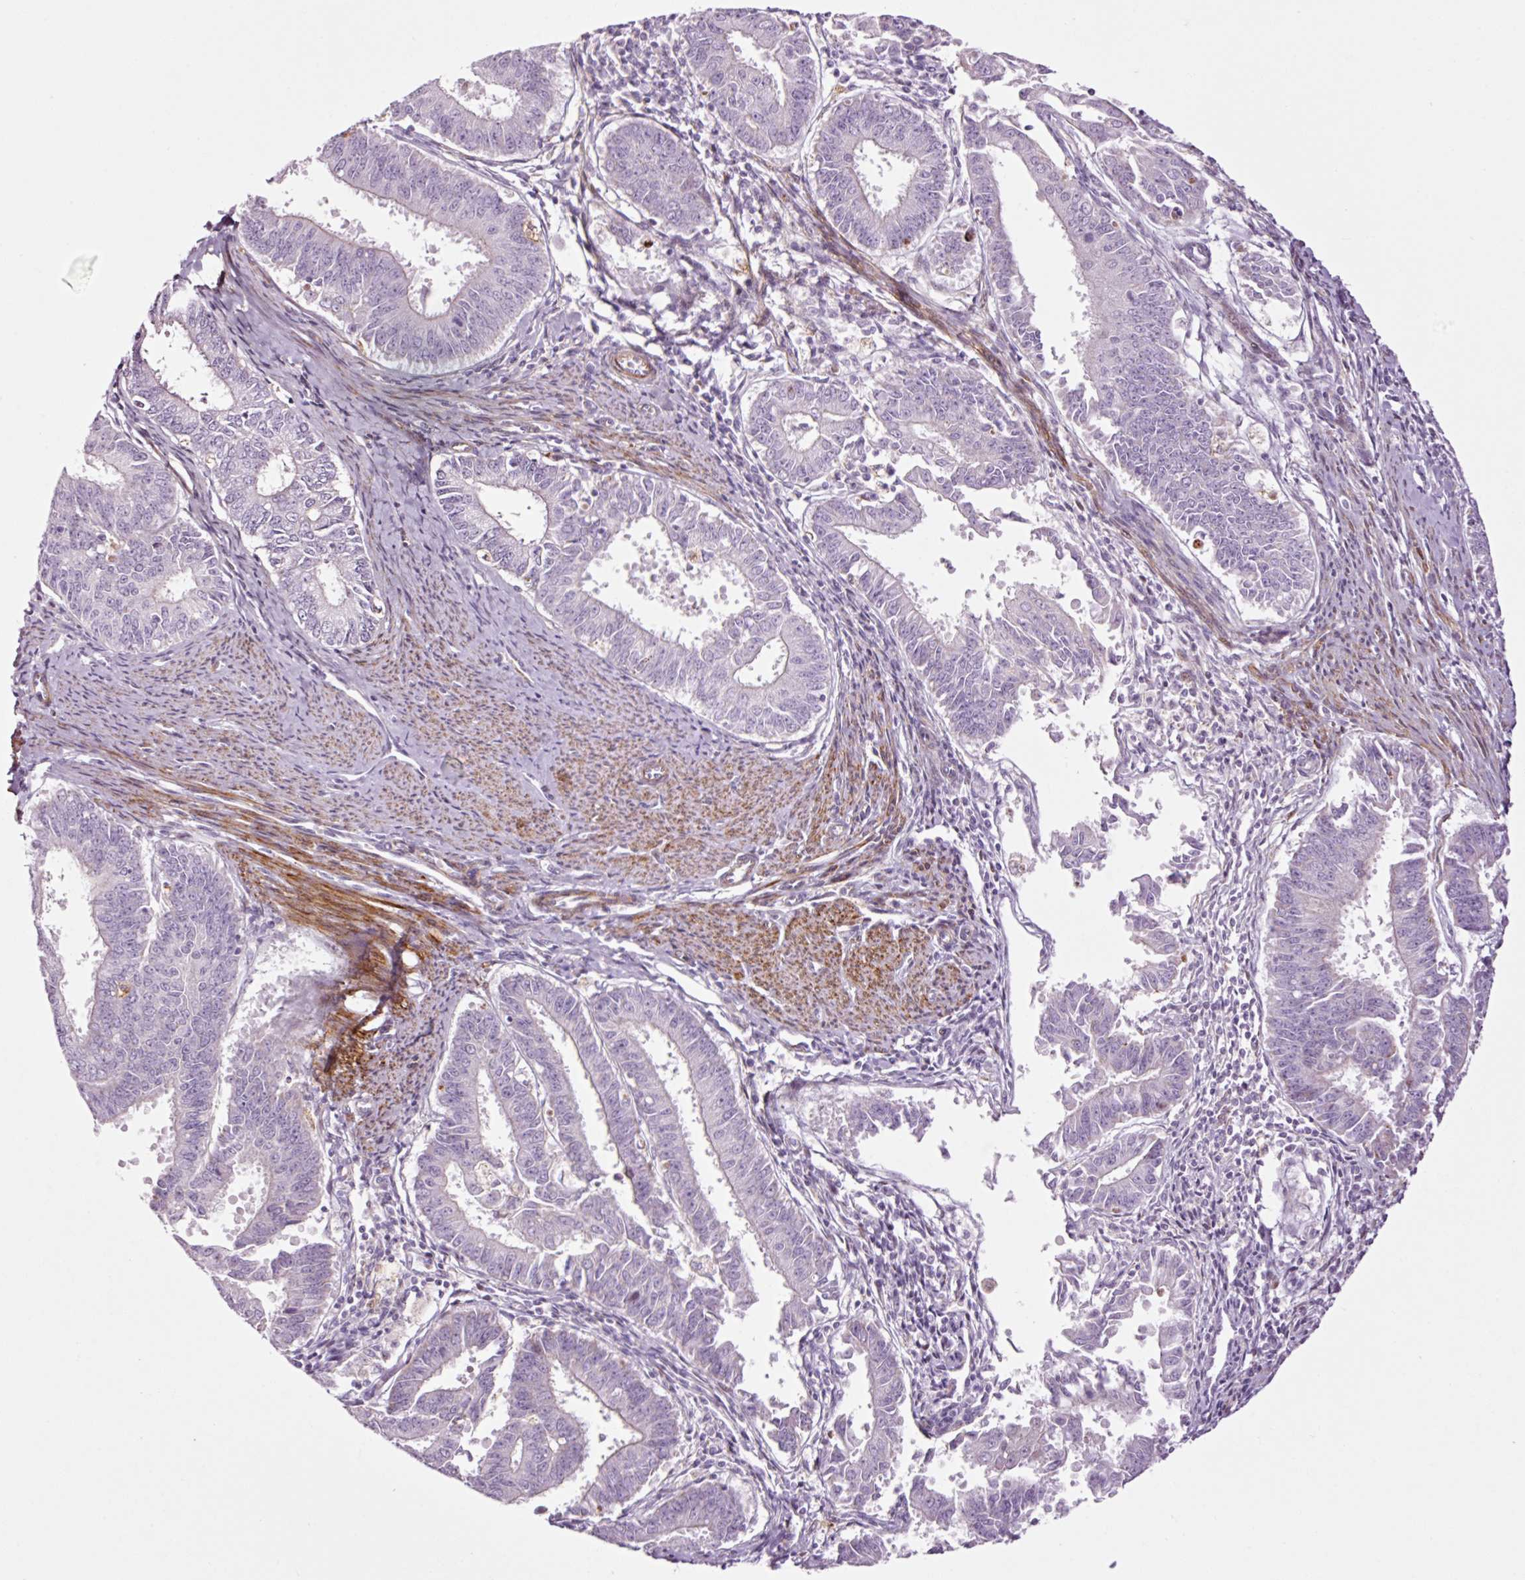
{"staining": {"intensity": "negative", "quantity": "none", "location": "none"}, "tissue": "endometrial cancer", "cell_type": "Tumor cells", "image_type": "cancer", "snomed": [{"axis": "morphology", "description": "Adenocarcinoma, NOS"}, {"axis": "topography", "description": "Endometrium"}], "caption": "An image of endometrial adenocarcinoma stained for a protein exhibits no brown staining in tumor cells. (DAB (3,3'-diaminobenzidine) immunohistochemistry (IHC) visualized using brightfield microscopy, high magnification).", "gene": "ANKRD20A1", "patient": {"sex": "female", "age": 73}}